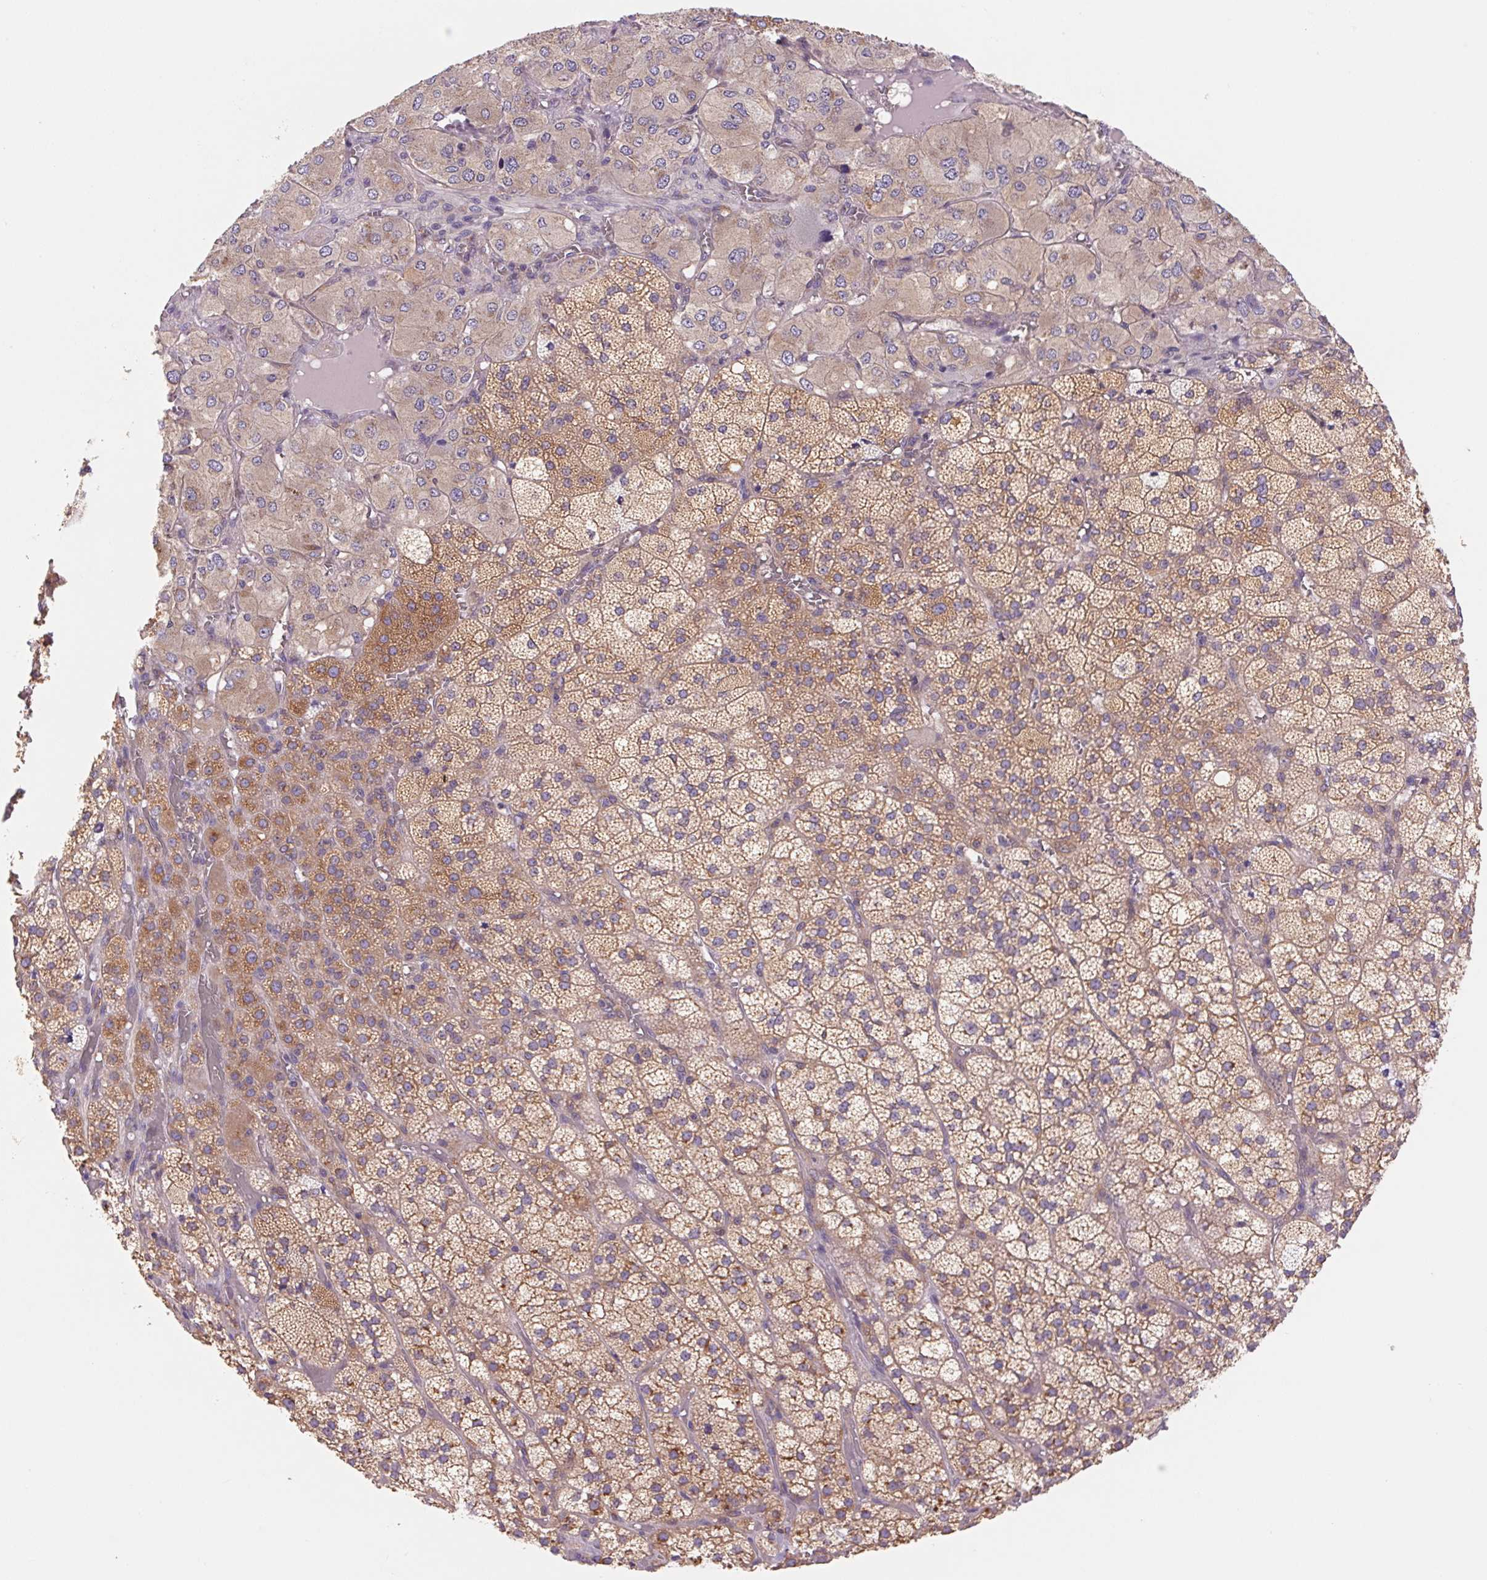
{"staining": {"intensity": "moderate", "quantity": ">75%", "location": "cytoplasmic/membranous"}, "tissue": "adrenal gland", "cell_type": "Glandular cells", "image_type": "normal", "snomed": [{"axis": "morphology", "description": "Normal tissue, NOS"}, {"axis": "topography", "description": "Adrenal gland"}], "caption": "Normal adrenal gland was stained to show a protein in brown. There is medium levels of moderate cytoplasmic/membranous expression in about >75% of glandular cells.", "gene": "RAB1A", "patient": {"sex": "female", "age": 60}}